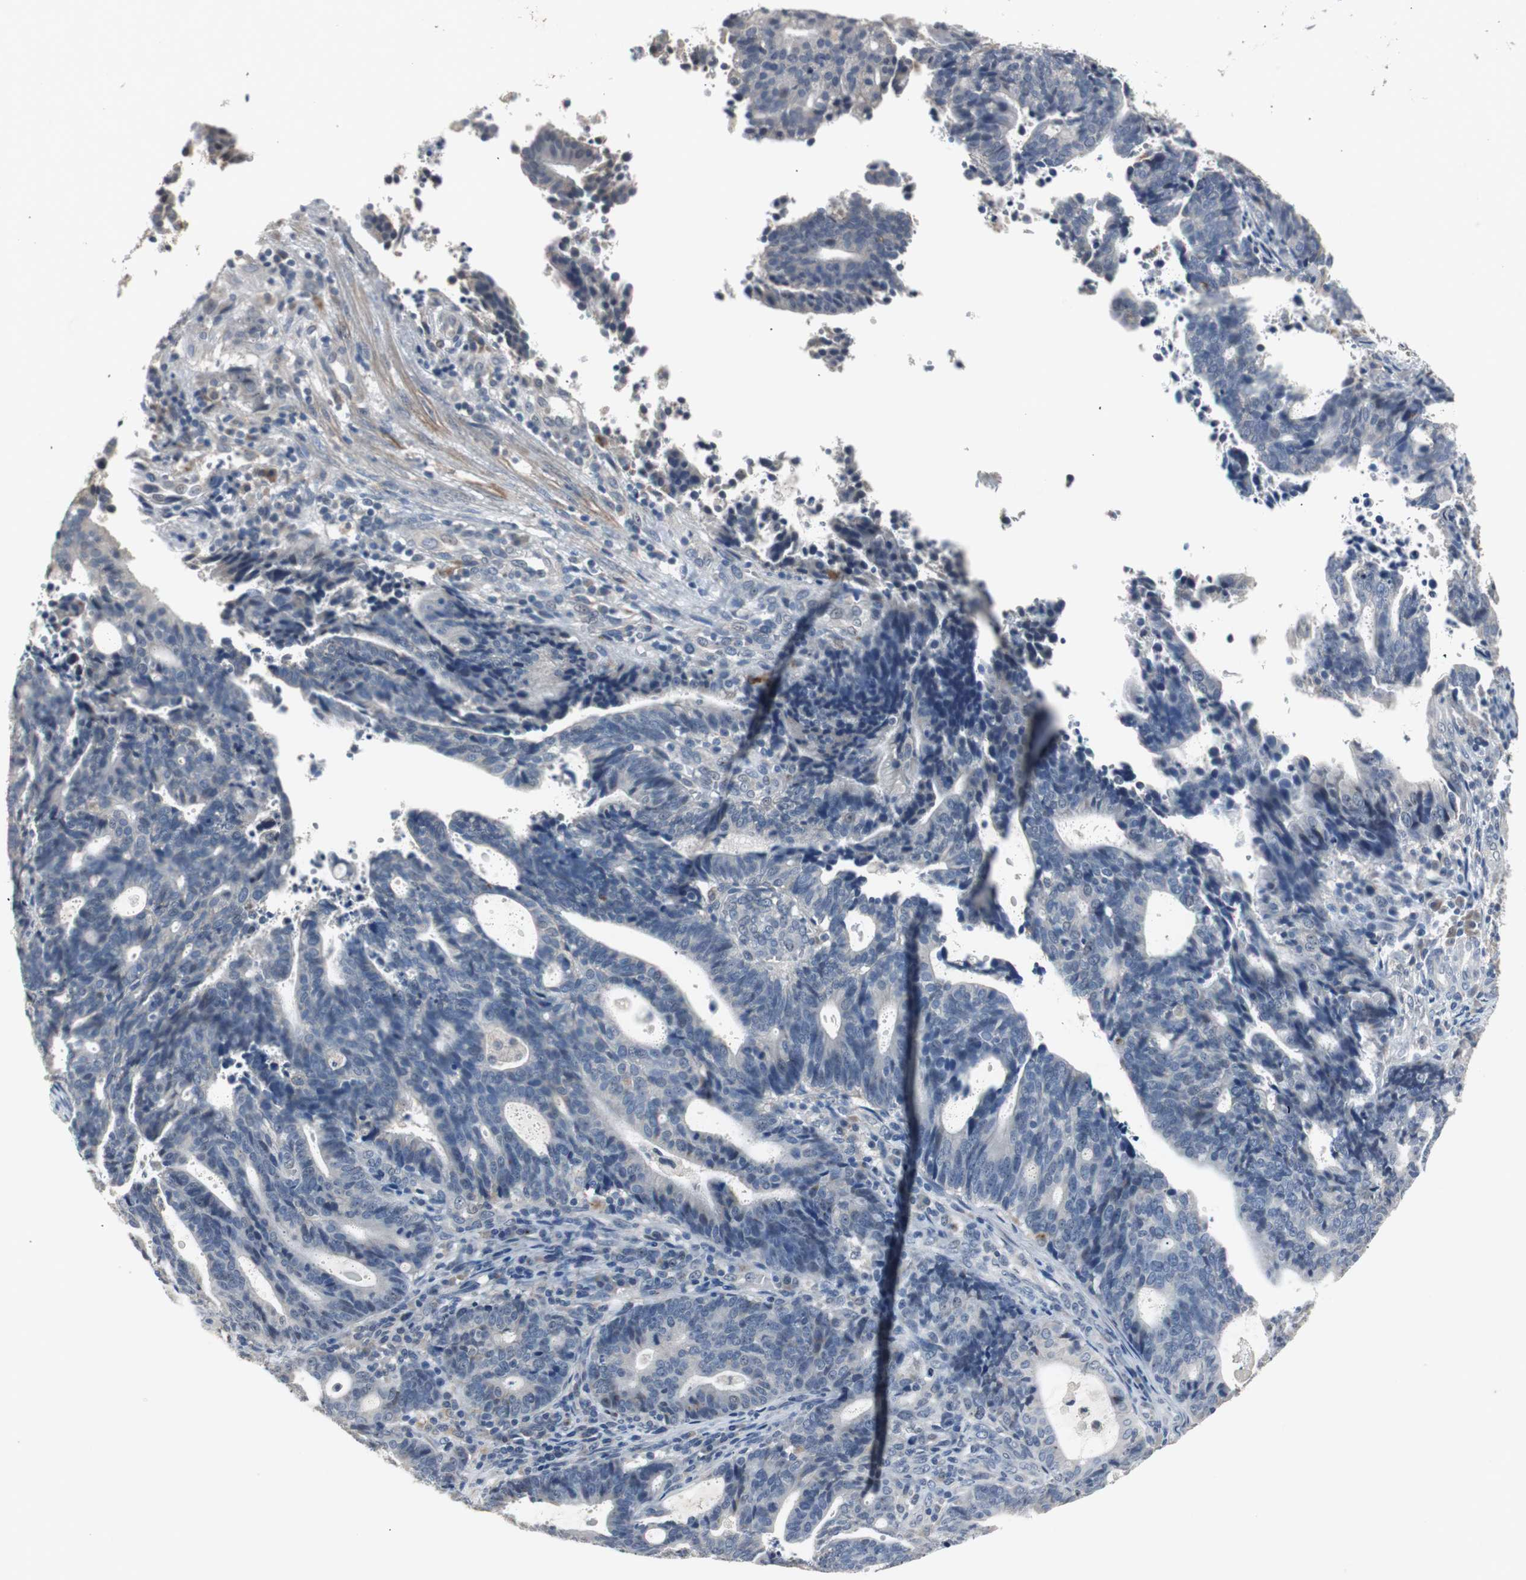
{"staining": {"intensity": "negative", "quantity": "none", "location": "none"}, "tissue": "endometrial cancer", "cell_type": "Tumor cells", "image_type": "cancer", "snomed": [{"axis": "morphology", "description": "Adenocarcinoma, NOS"}, {"axis": "topography", "description": "Uterus"}], "caption": "The immunohistochemistry (IHC) micrograph has no significant staining in tumor cells of endometrial cancer tissue.", "gene": "PCYT1B", "patient": {"sex": "female", "age": 83}}